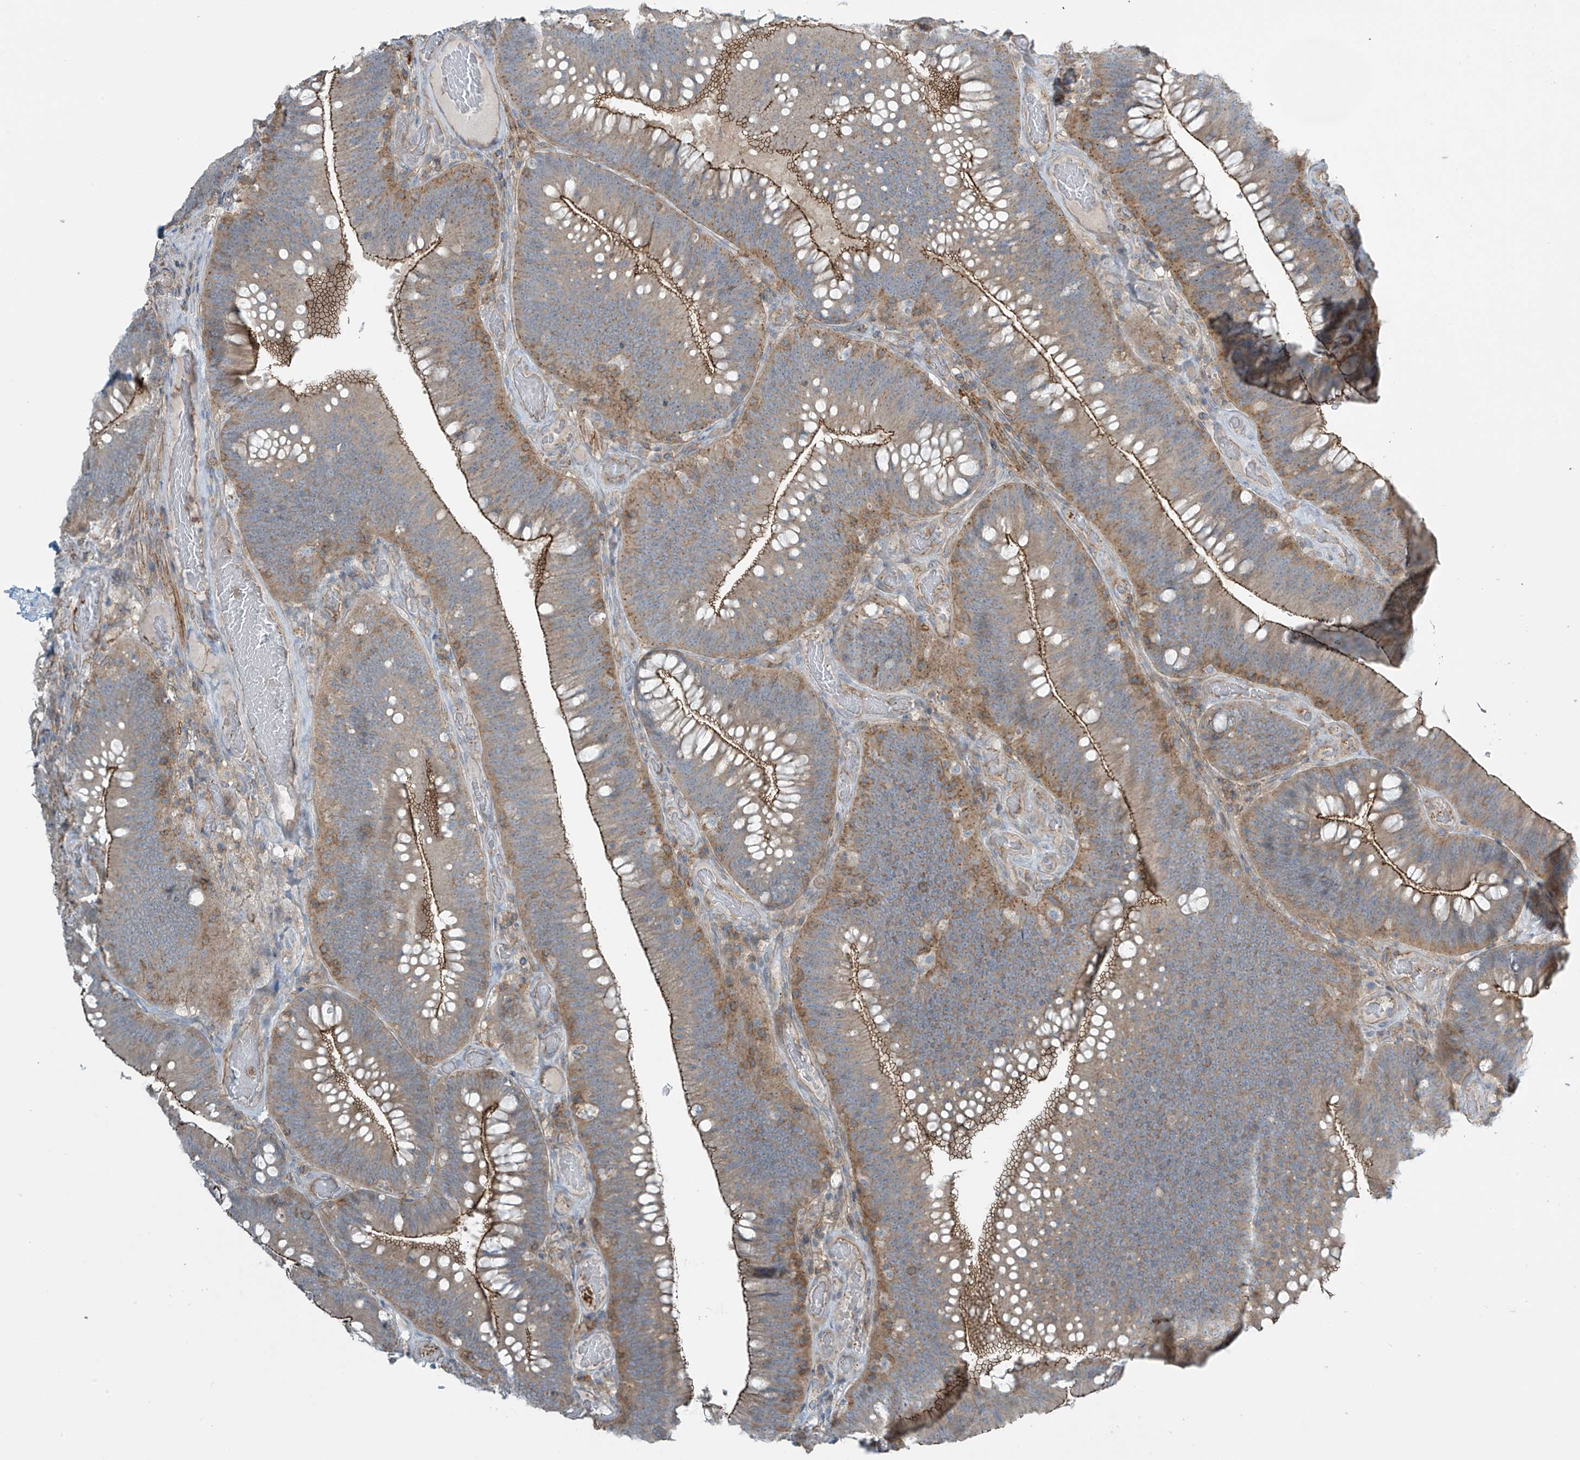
{"staining": {"intensity": "moderate", "quantity": ">75%", "location": "cytoplasmic/membranous"}, "tissue": "colorectal cancer", "cell_type": "Tumor cells", "image_type": "cancer", "snomed": [{"axis": "morphology", "description": "Normal tissue, NOS"}, {"axis": "topography", "description": "Colon"}], "caption": "A high-resolution image shows IHC staining of colorectal cancer, which shows moderate cytoplasmic/membranous staining in approximately >75% of tumor cells.", "gene": "SLC9A2", "patient": {"sex": "female", "age": 82}}